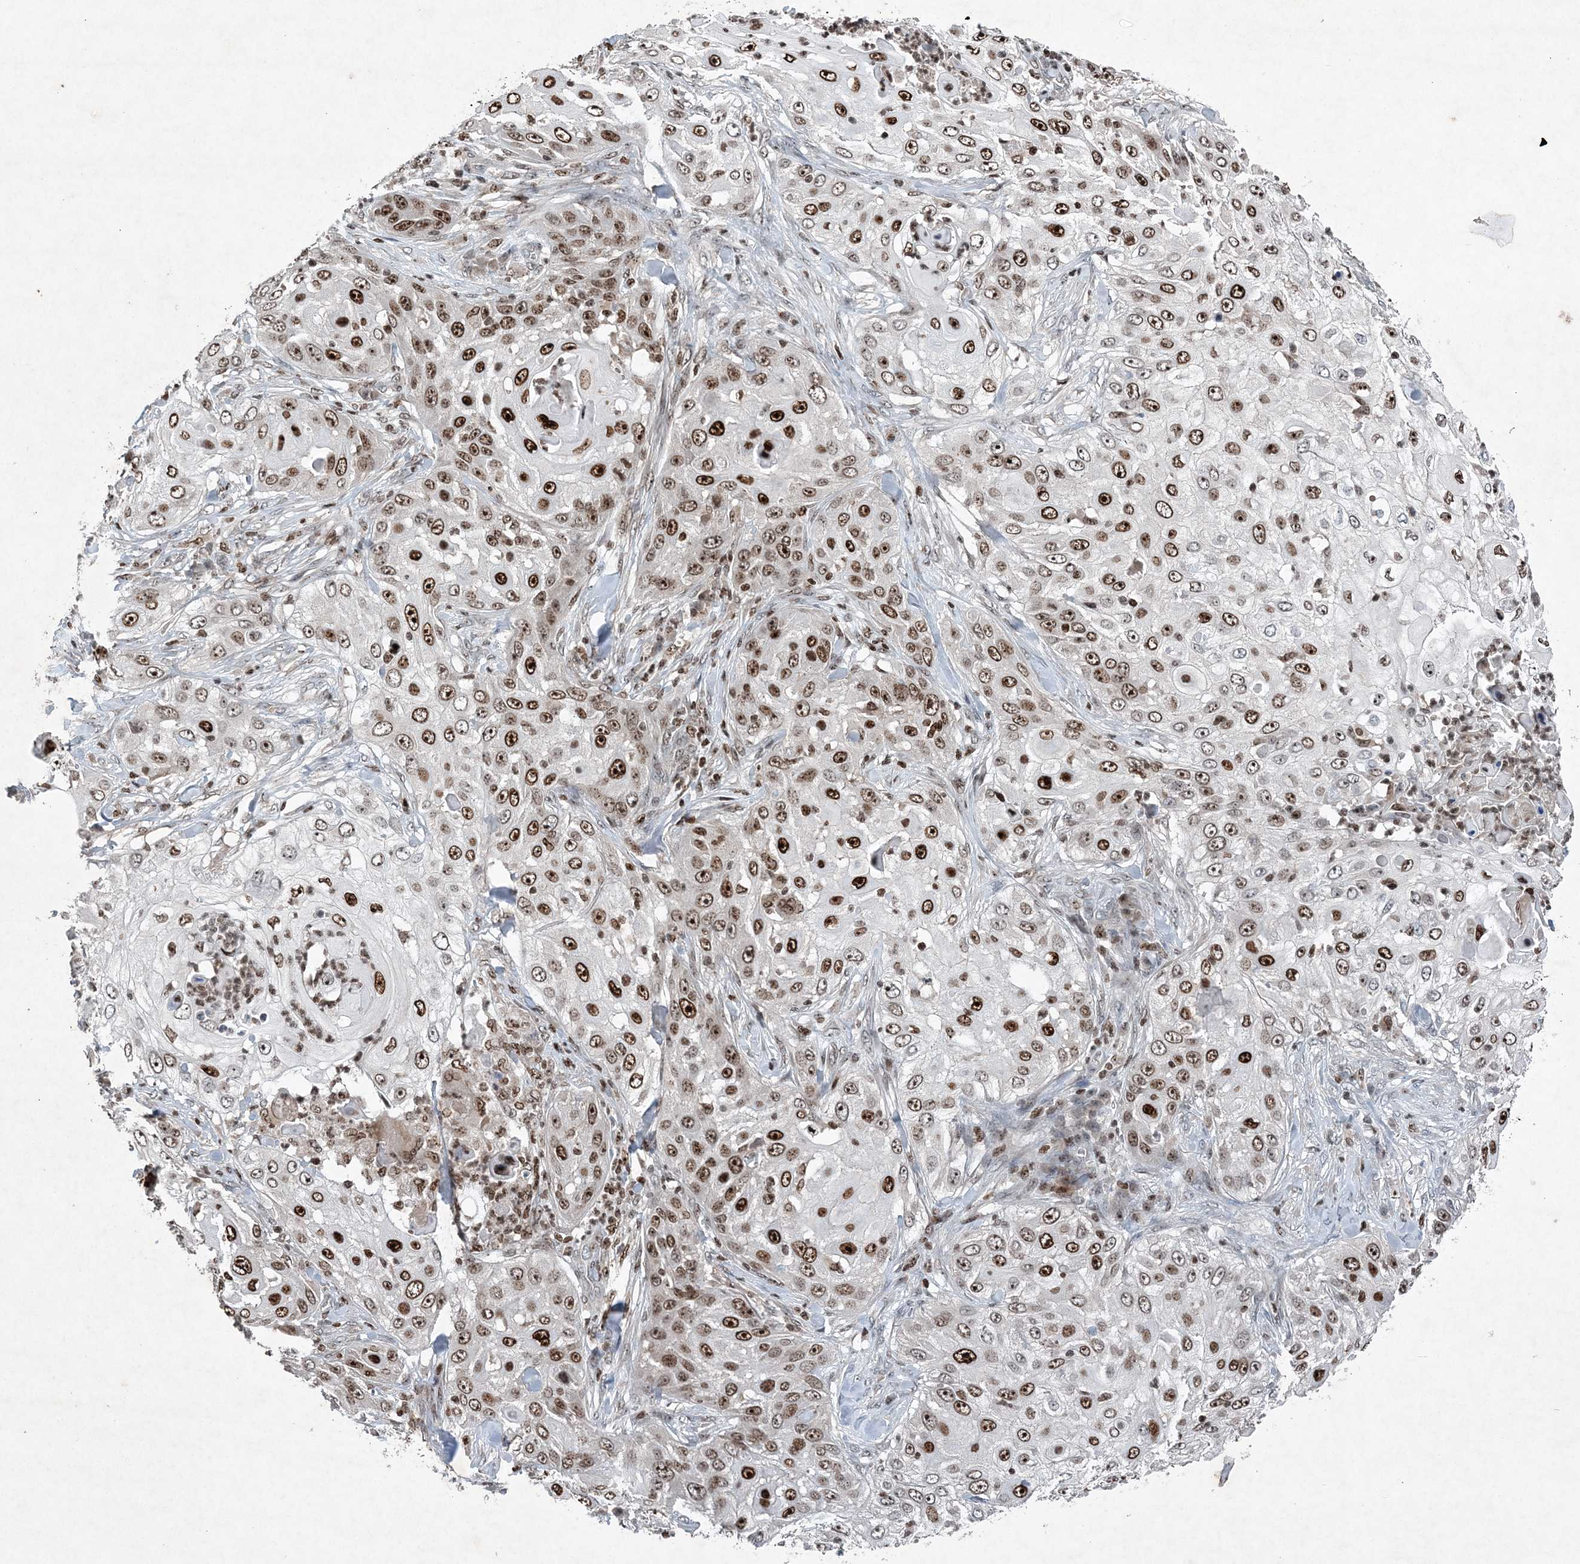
{"staining": {"intensity": "strong", "quantity": ">75%", "location": "nuclear"}, "tissue": "skin cancer", "cell_type": "Tumor cells", "image_type": "cancer", "snomed": [{"axis": "morphology", "description": "Squamous cell carcinoma, NOS"}, {"axis": "topography", "description": "Skin"}], "caption": "IHC of squamous cell carcinoma (skin) demonstrates high levels of strong nuclear positivity in approximately >75% of tumor cells.", "gene": "QTRT2", "patient": {"sex": "female", "age": 44}}